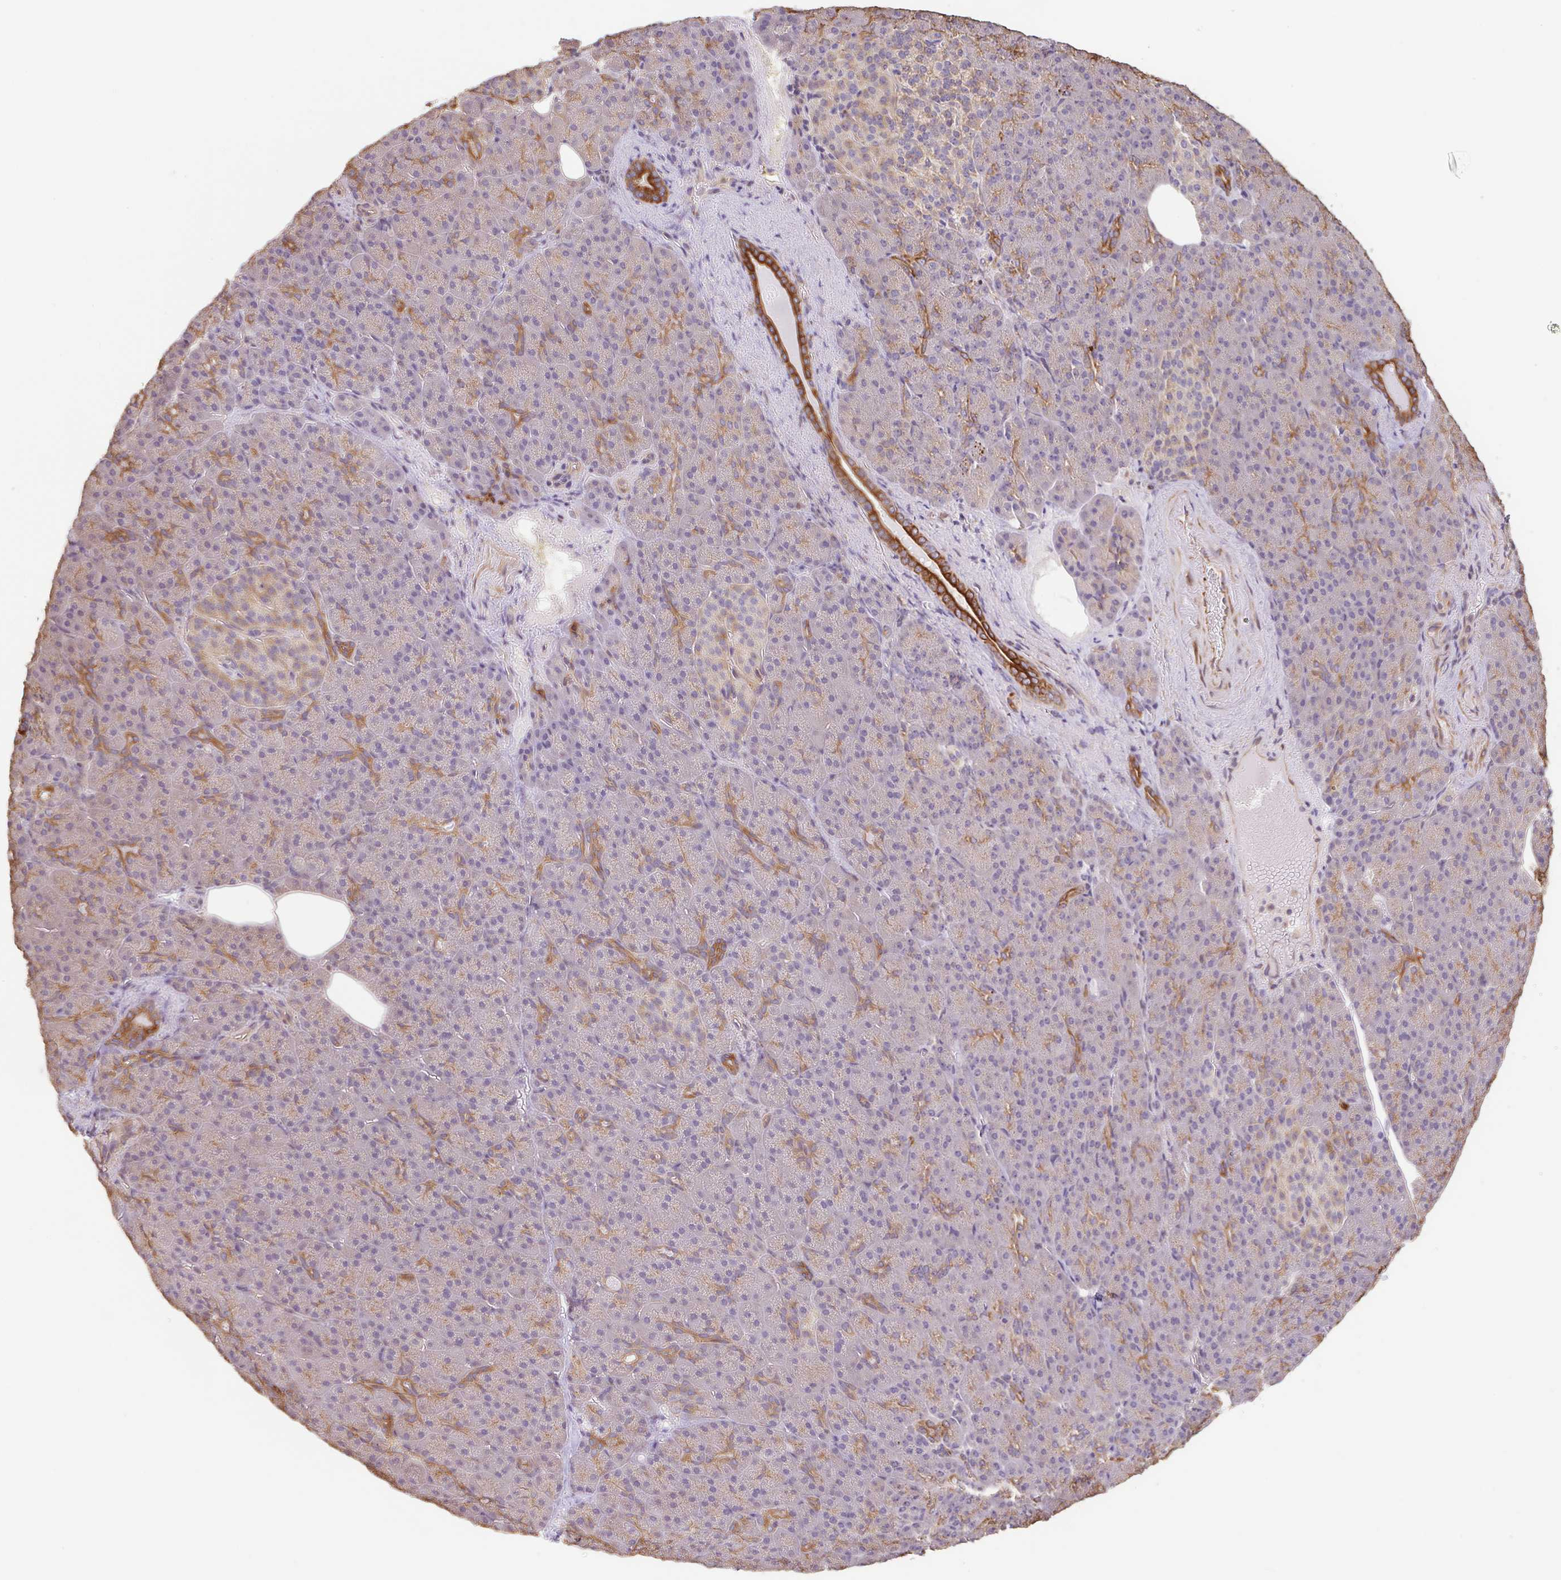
{"staining": {"intensity": "strong", "quantity": "<25%", "location": "cytoplasmic/membranous"}, "tissue": "pancreas", "cell_type": "Exocrine glandular cells", "image_type": "normal", "snomed": [{"axis": "morphology", "description": "Normal tissue, NOS"}, {"axis": "topography", "description": "Pancreas"}], "caption": "Pancreas stained for a protein exhibits strong cytoplasmic/membranous positivity in exocrine glandular cells.", "gene": "ZNF790", "patient": {"sex": "female", "age": 74}}